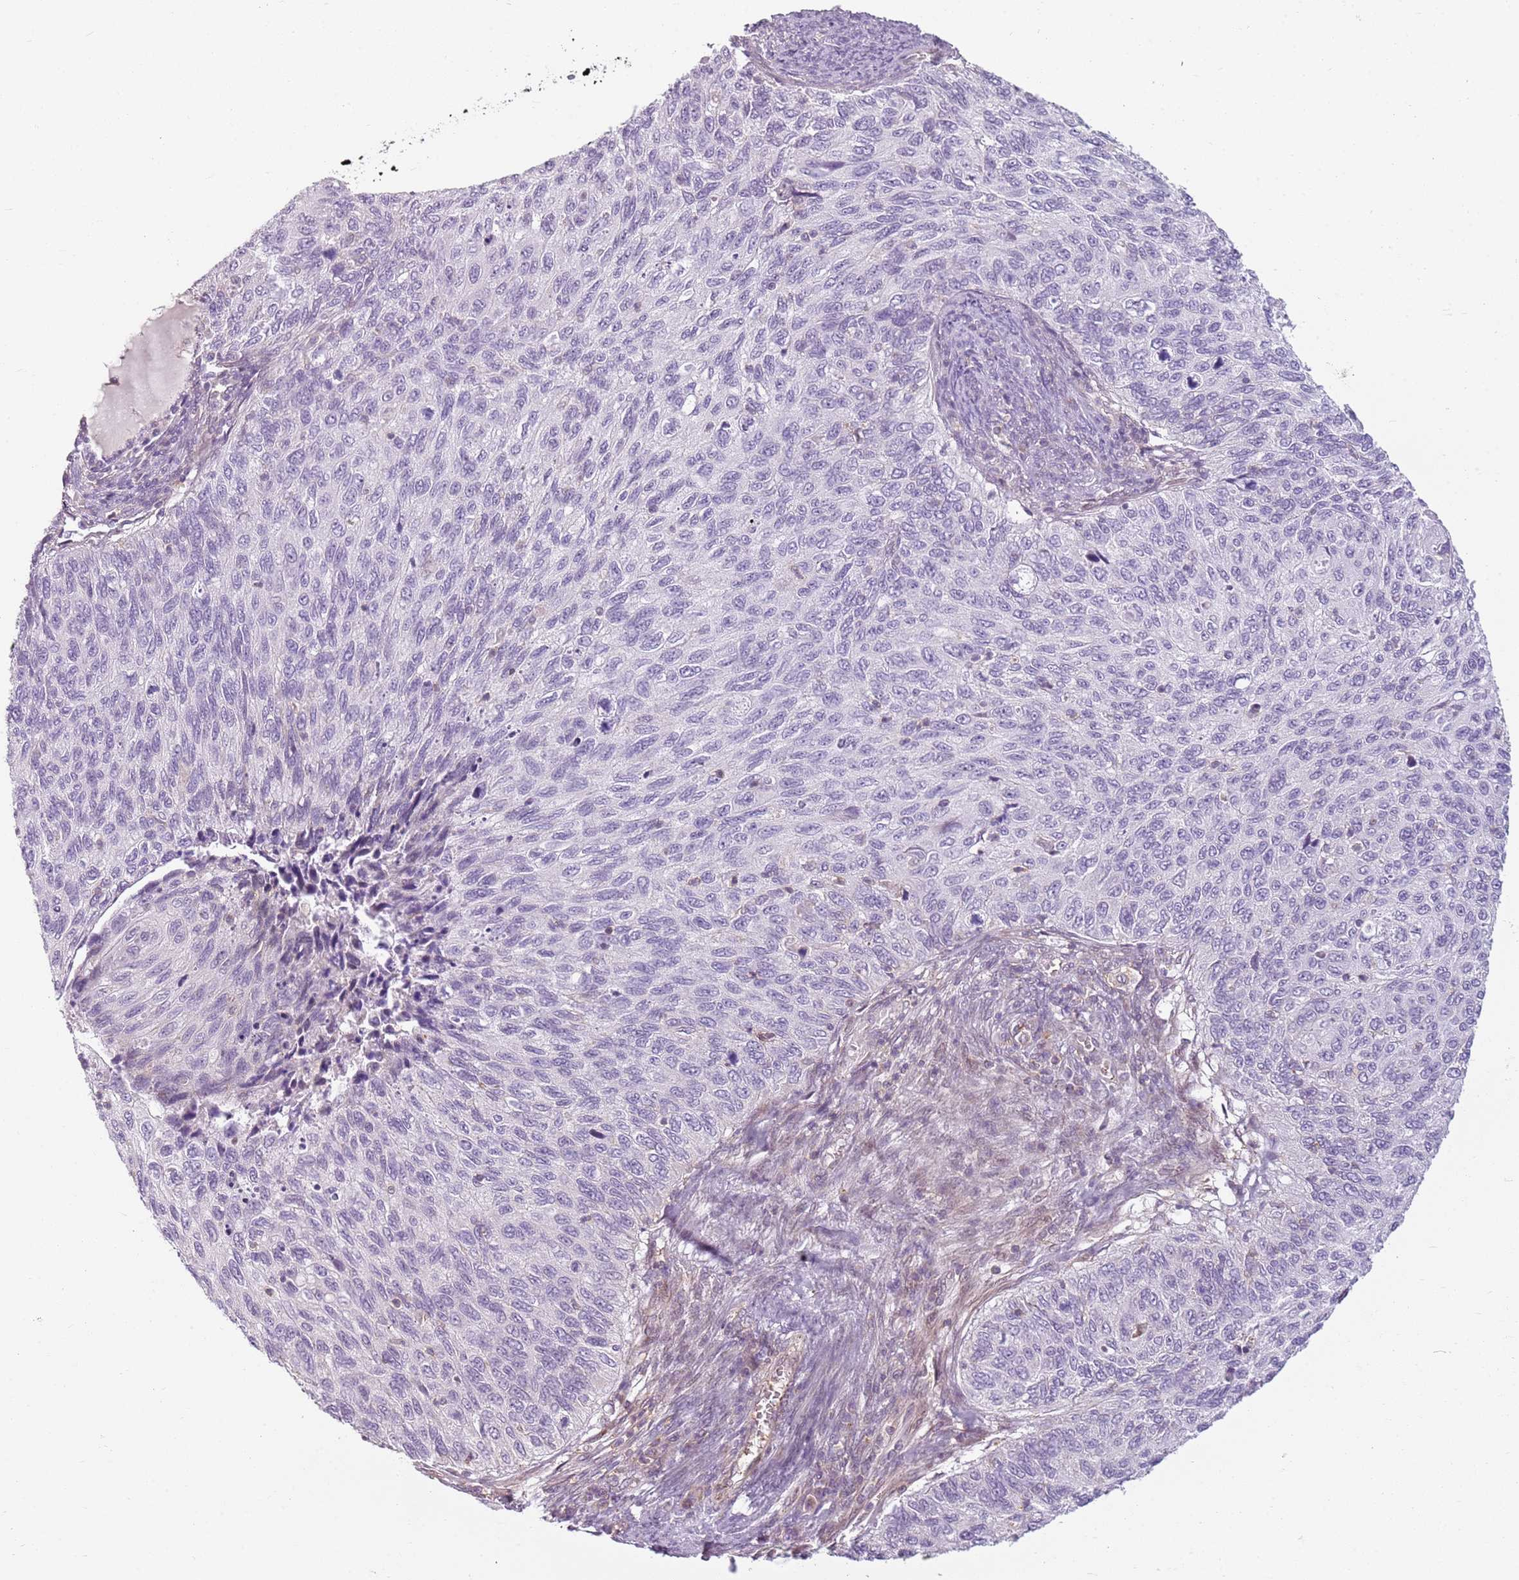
{"staining": {"intensity": "negative", "quantity": "none", "location": "none"}, "tissue": "cervical cancer", "cell_type": "Tumor cells", "image_type": "cancer", "snomed": [{"axis": "morphology", "description": "Squamous cell carcinoma, NOS"}, {"axis": "topography", "description": "Cervix"}], "caption": "There is no significant expression in tumor cells of cervical squamous cell carcinoma.", "gene": "DEFB116", "patient": {"sex": "female", "age": 70}}